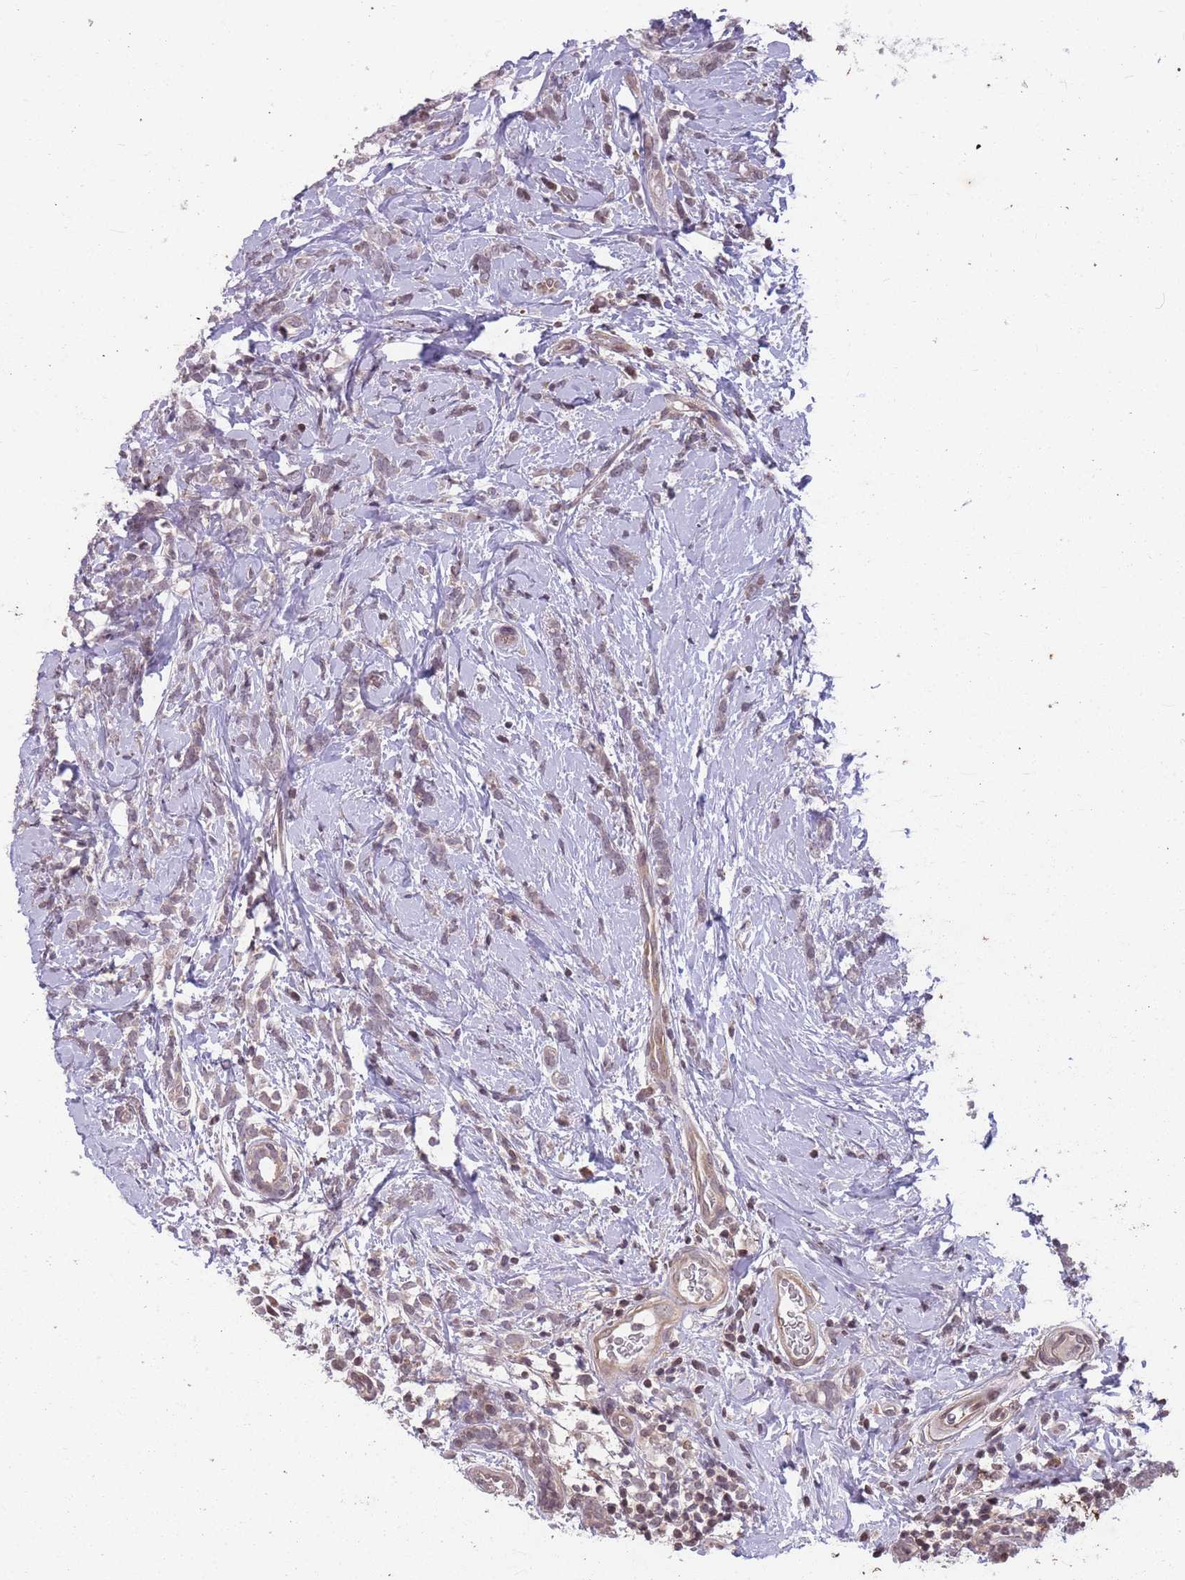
{"staining": {"intensity": "negative", "quantity": "none", "location": "none"}, "tissue": "breast cancer", "cell_type": "Tumor cells", "image_type": "cancer", "snomed": [{"axis": "morphology", "description": "Lobular carcinoma"}, {"axis": "topography", "description": "Breast"}], "caption": "Breast cancer (lobular carcinoma) stained for a protein using IHC displays no staining tumor cells.", "gene": "GGT5", "patient": {"sex": "female", "age": 58}}